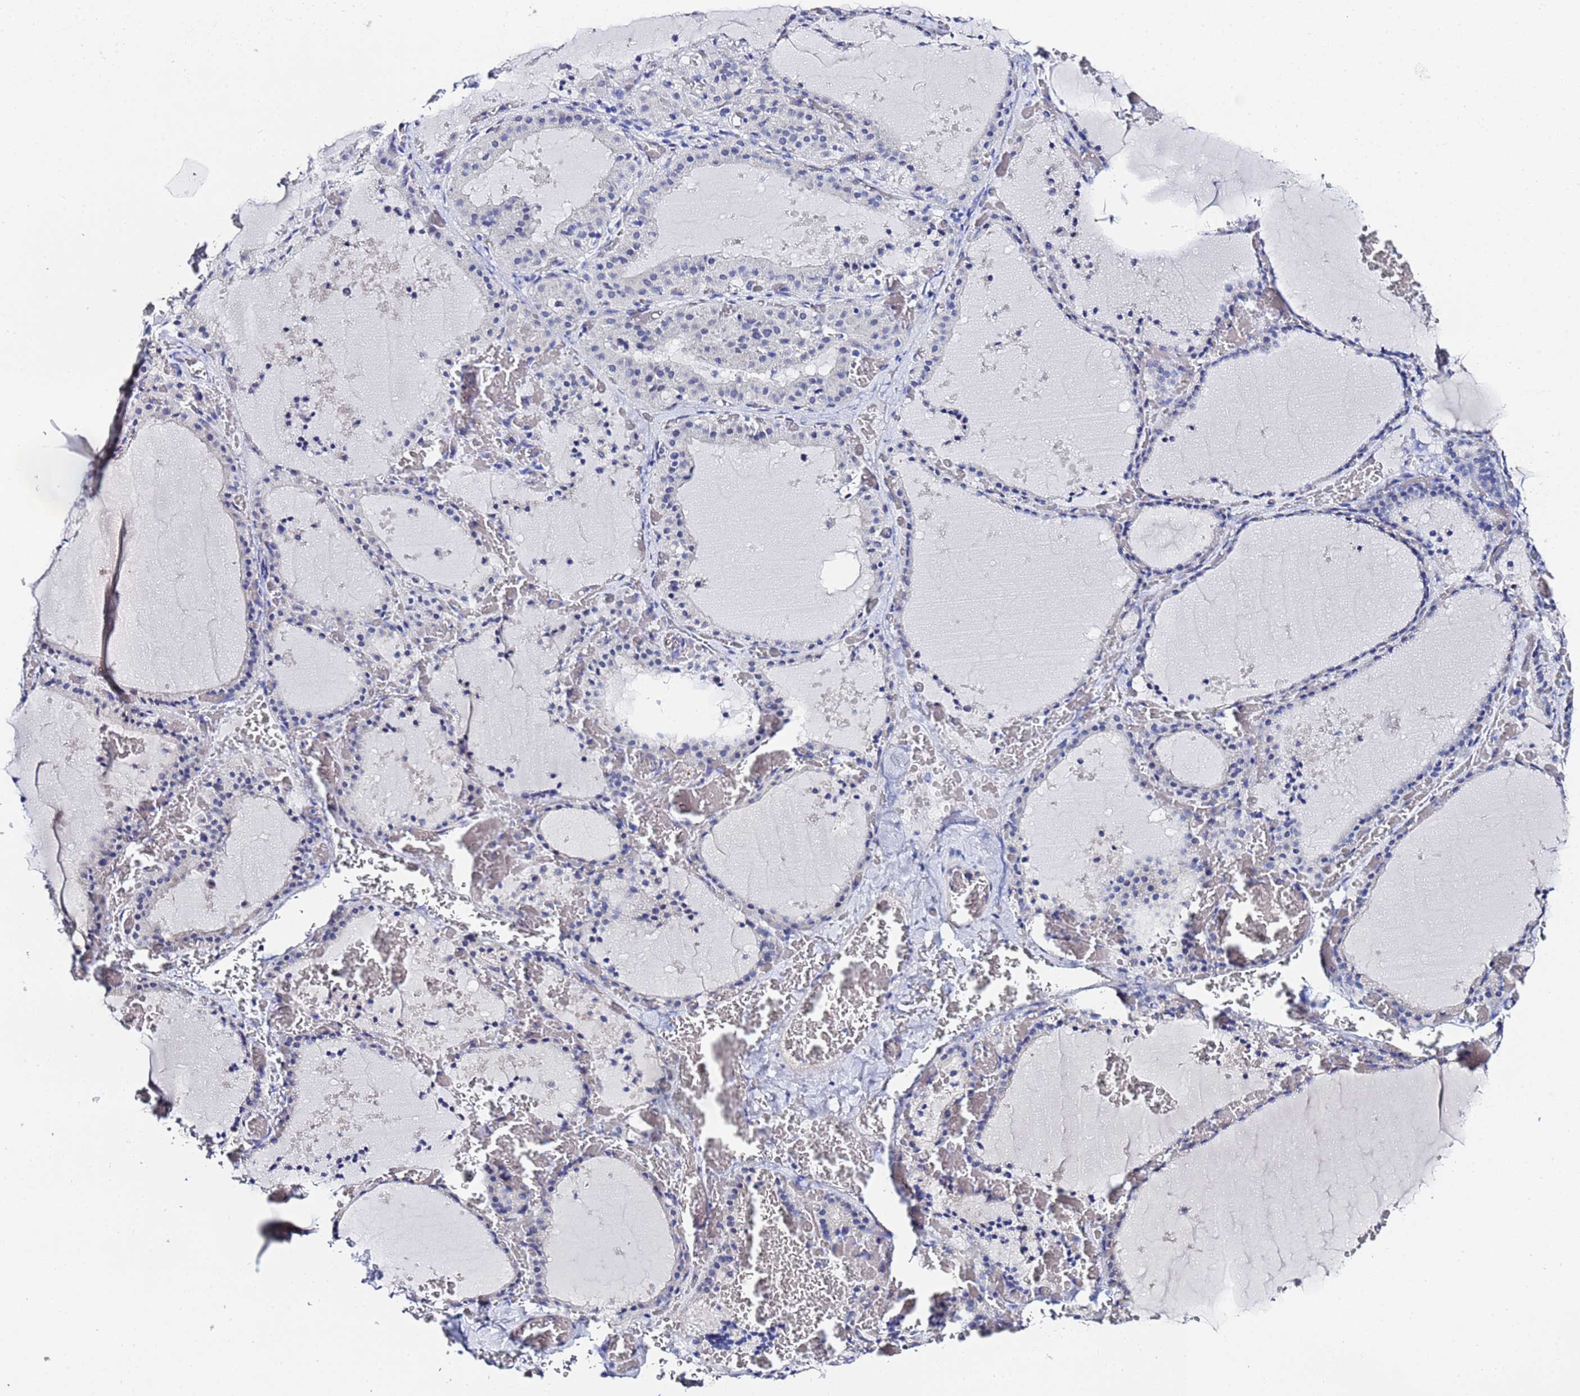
{"staining": {"intensity": "negative", "quantity": "none", "location": "none"}, "tissue": "thyroid gland", "cell_type": "Glandular cells", "image_type": "normal", "snomed": [{"axis": "morphology", "description": "Normal tissue, NOS"}, {"axis": "topography", "description": "Thyroid gland"}], "caption": "This is a histopathology image of immunohistochemistry staining of normal thyroid gland, which shows no positivity in glandular cells.", "gene": "ZNF26", "patient": {"sex": "female", "age": 39}}